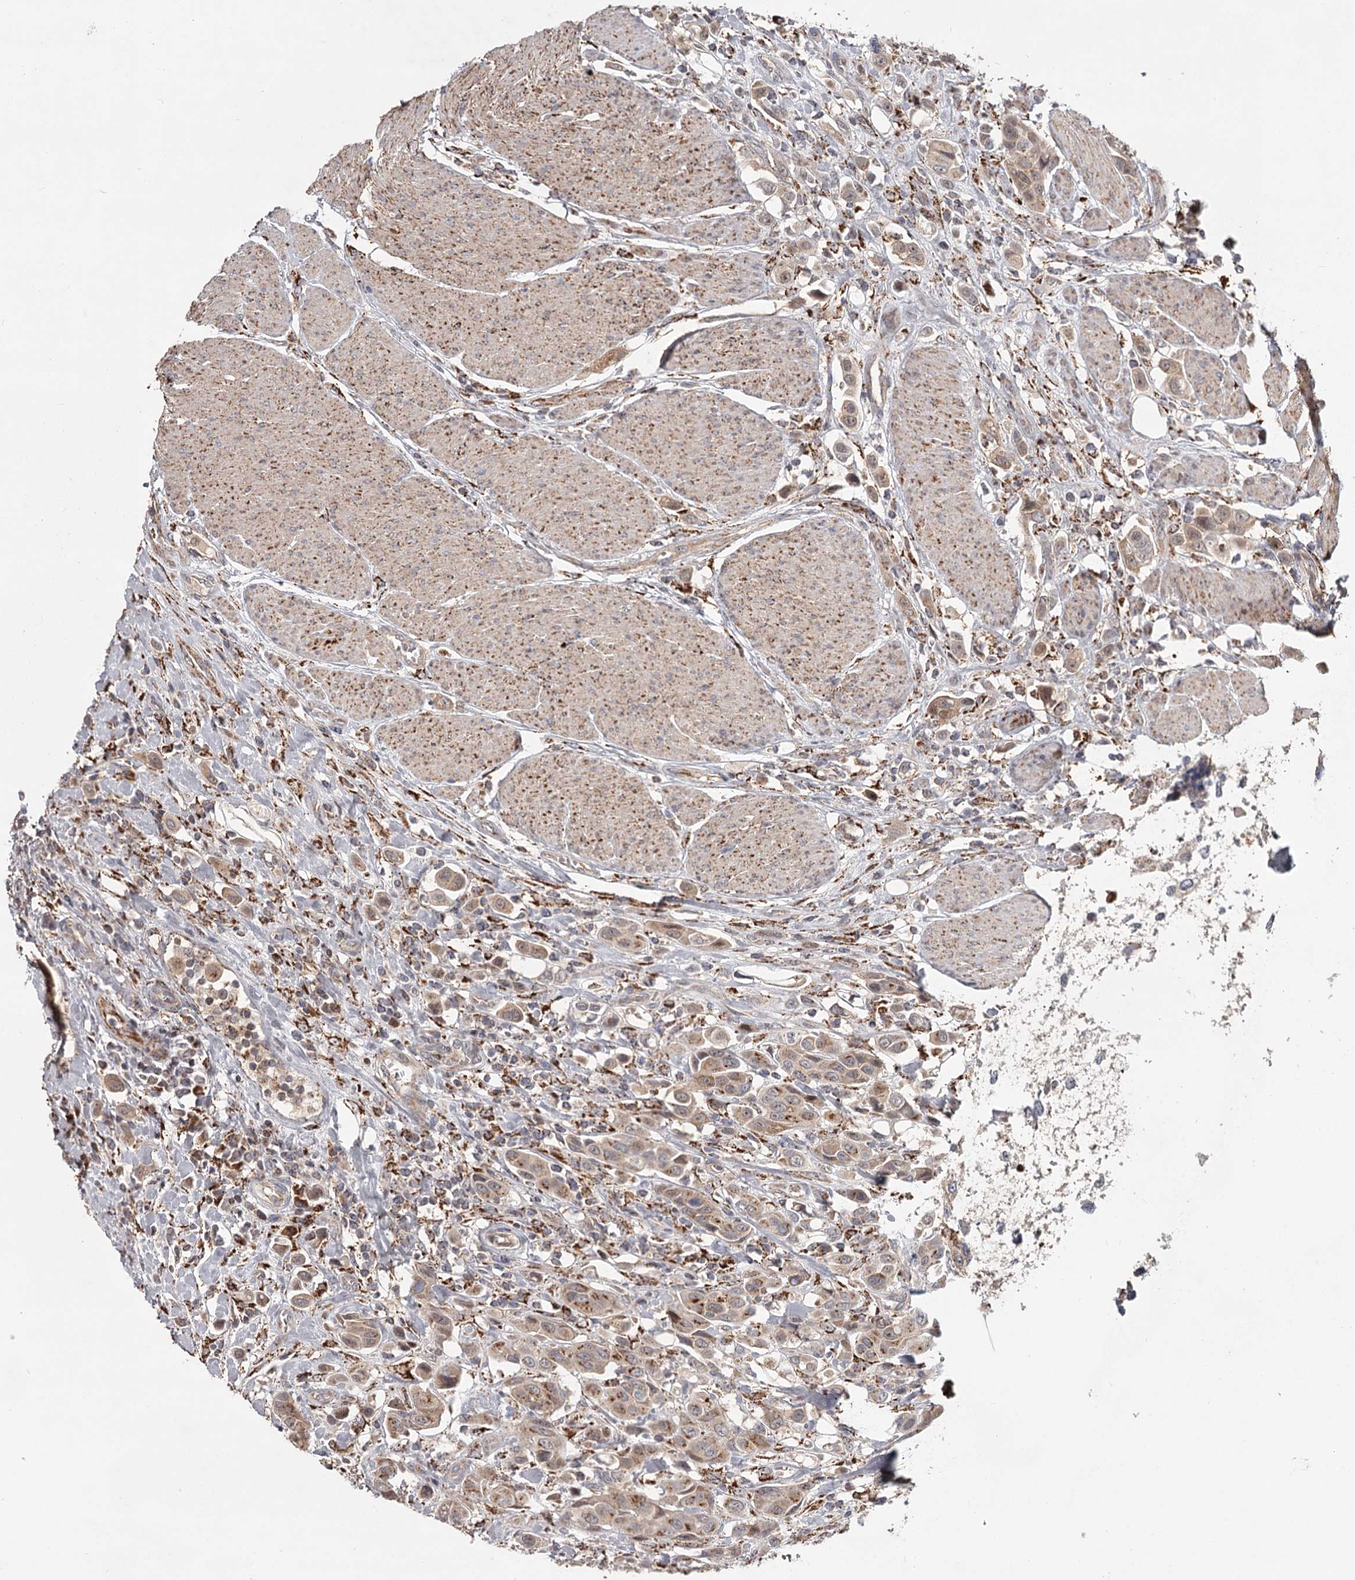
{"staining": {"intensity": "weak", "quantity": ">75%", "location": "cytoplasmic/membranous"}, "tissue": "urothelial cancer", "cell_type": "Tumor cells", "image_type": "cancer", "snomed": [{"axis": "morphology", "description": "Urothelial carcinoma, High grade"}, {"axis": "topography", "description": "Urinary bladder"}], "caption": "This micrograph reveals urothelial carcinoma (high-grade) stained with immunohistochemistry to label a protein in brown. The cytoplasmic/membranous of tumor cells show weak positivity for the protein. Nuclei are counter-stained blue.", "gene": "CDC123", "patient": {"sex": "male", "age": 50}}